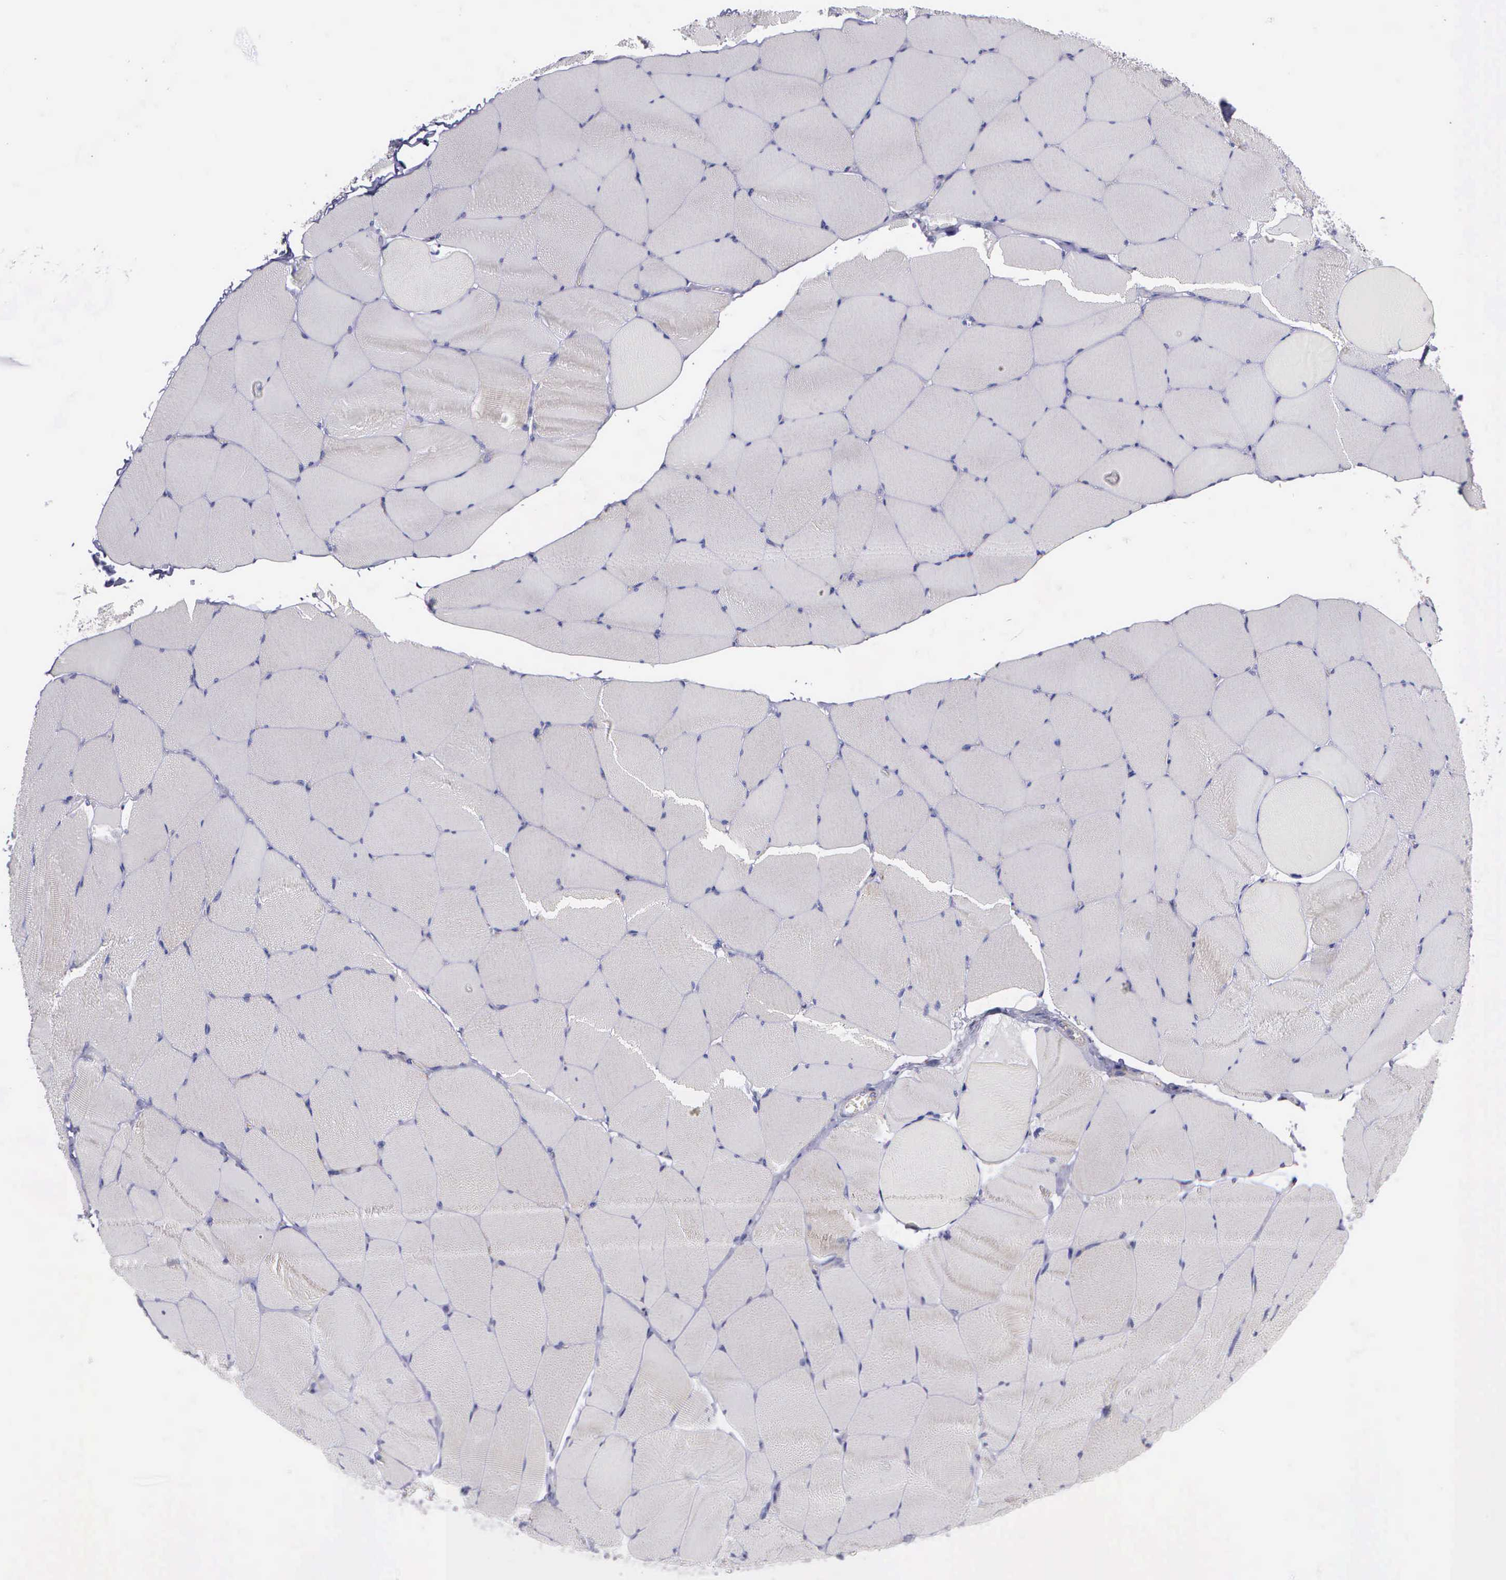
{"staining": {"intensity": "negative", "quantity": "none", "location": "none"}, "tissue": "skeletal muscle", "cell_type": "Myocytes", "image_type": "normal", "snomed": [{"axis": "morphology", "description": "Normal tissue, NOS"}, {"axis": "topography", "description": "Skeletal muscle"}, {"axis": "topography", "description": "Salivary gland"}], "caption": "Myocytes are negative for brown protein staining in unremarkable skeletal muscle. (DAB (3,3'-diaminobenzidine) immunohistochemistry (IHC) with hematoxylin counter stain).", "gene": "SYNJ2BP", "patient": {"sex": "male", "age": 62}}